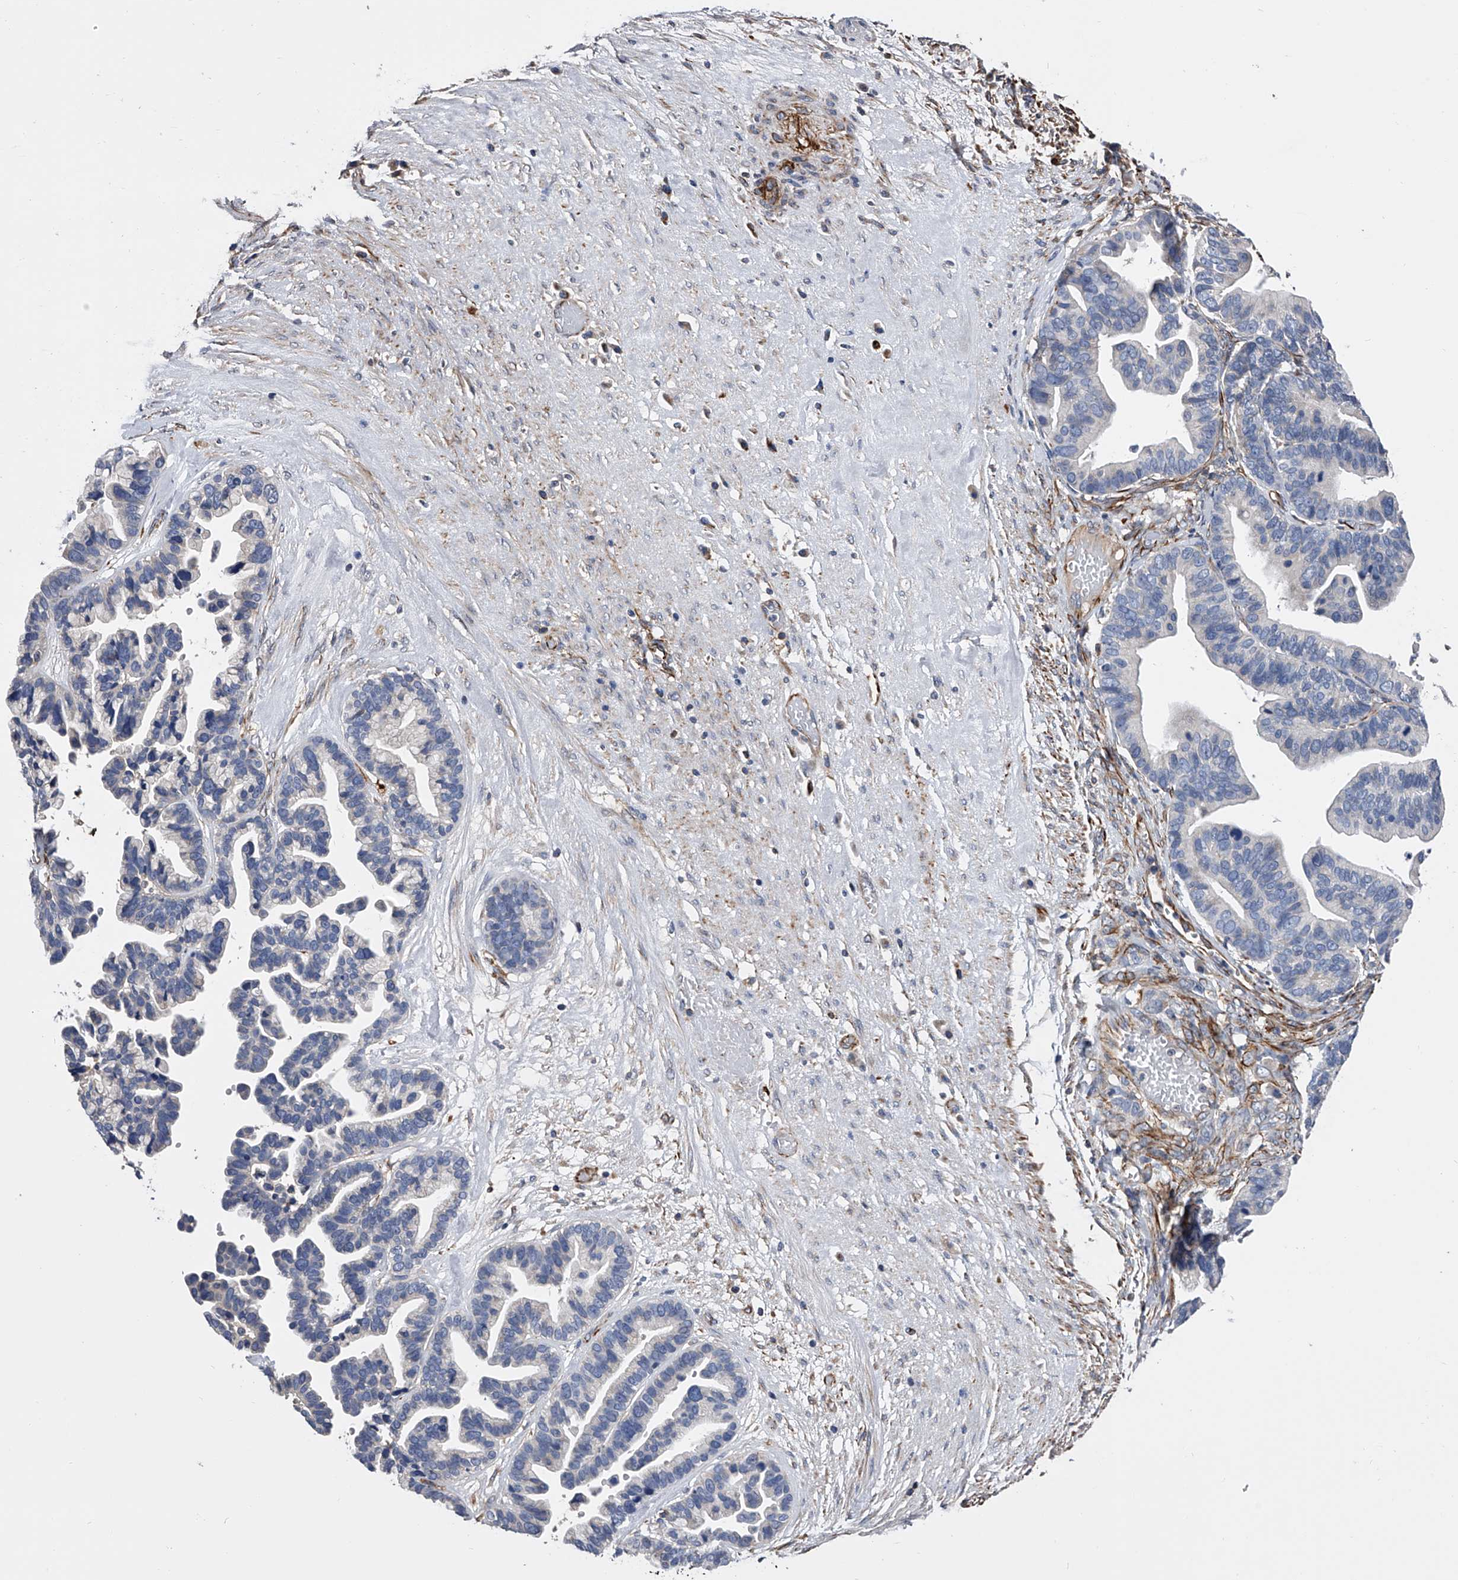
{"staining": {"intensity": "negative", "quantity": "none", "location": "none"}, "tissue": "ovarian cancer", "cell_type": "Tumor cells", "image_type": "cancer", "snomed": [{"axis": "morphology", "description": "Cystadenocarcinoma, serous, NOS"}, {"axis": "topography", "description": "Ovary"}], "caption": "A histopathology image of ovarian cancer stained for a protein demonstrates no brown staining in tumor cells.", "gene": "EFCAB7", "patient": {"sex": "female", "age": 56}}